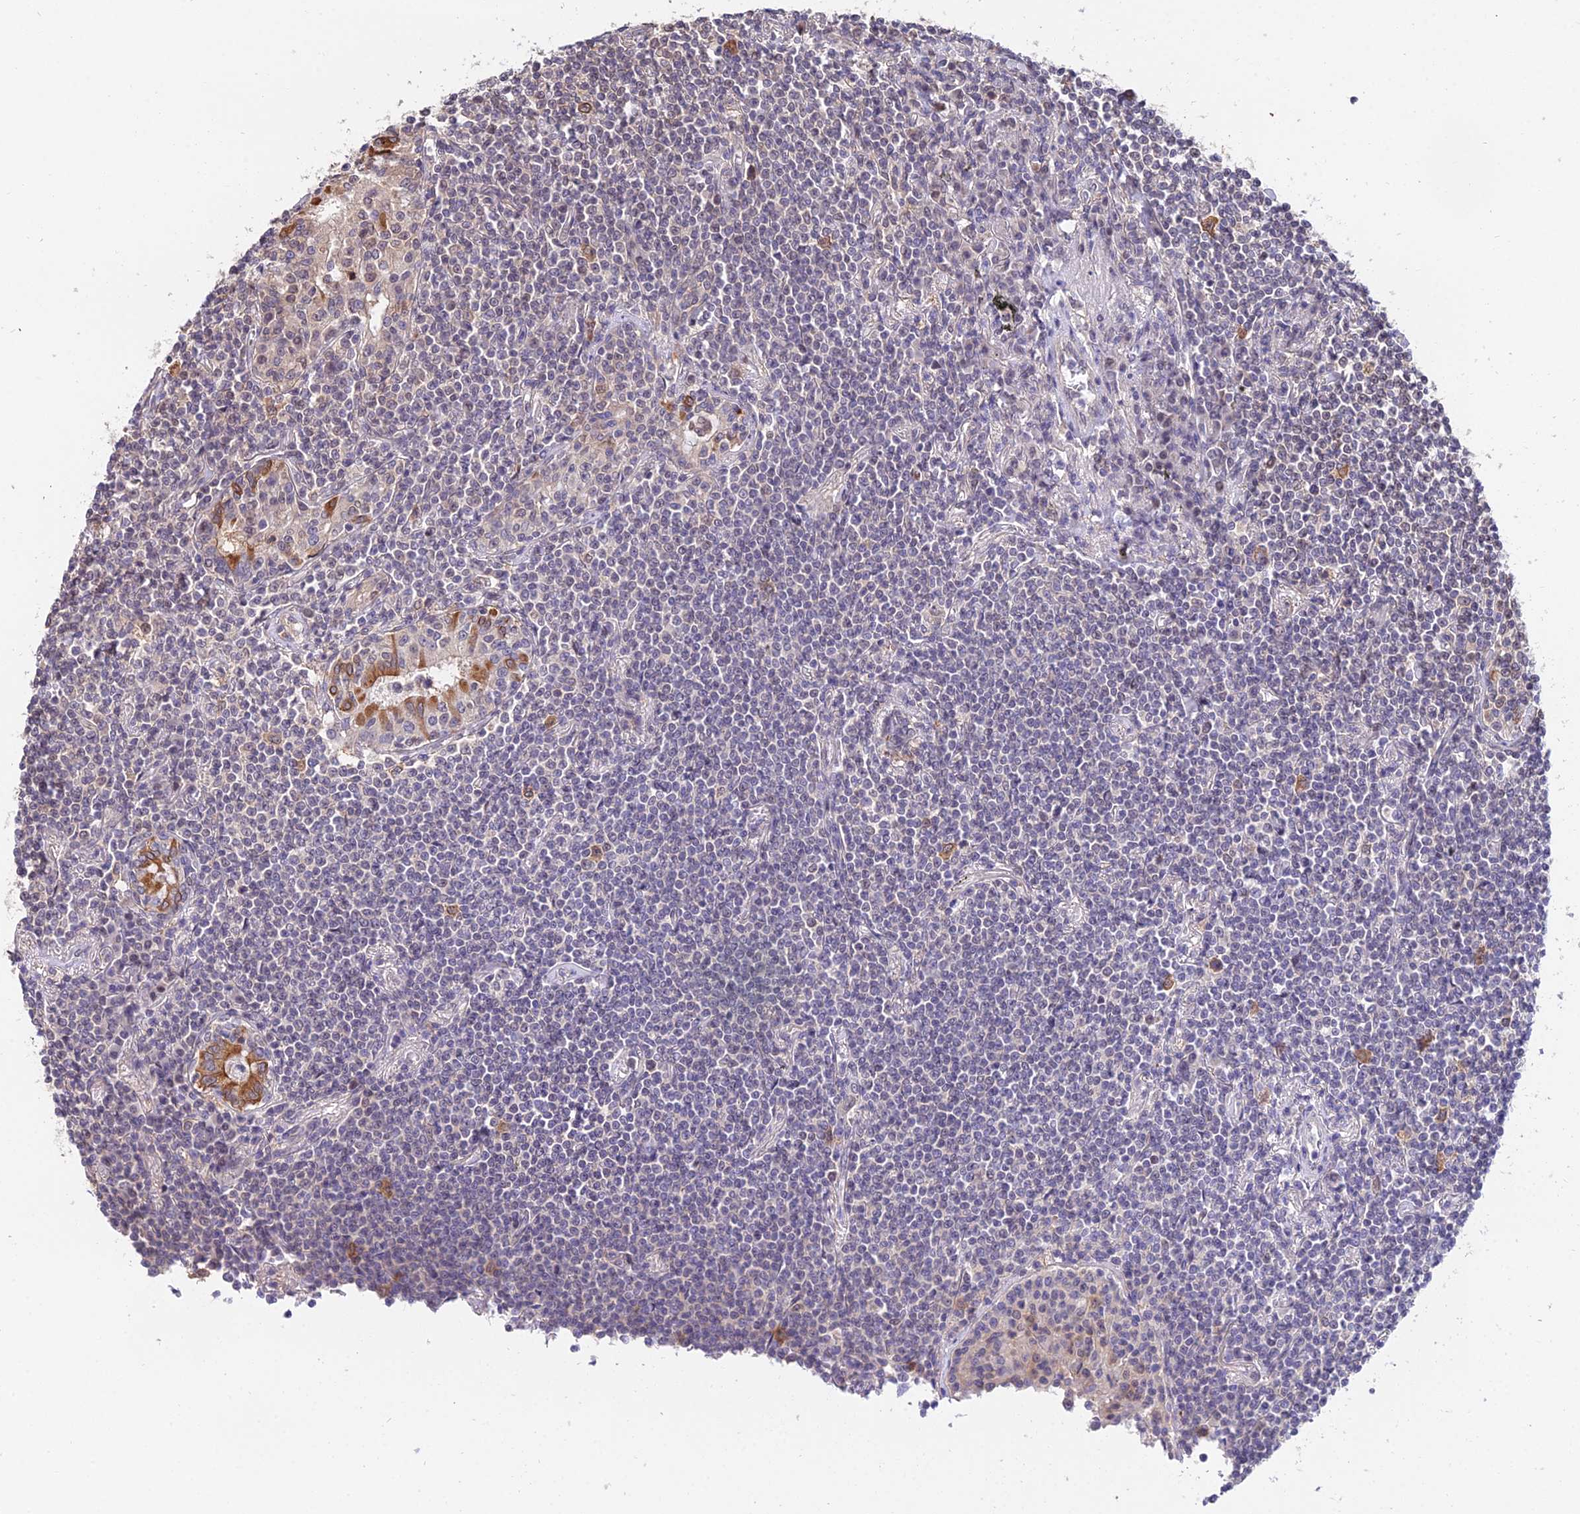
{"staining": {"intensity": "negative", "quantity": "none", "location": "none"}, "tissue": "lymphoma", "cell_type": "Tumor cells", "image_type": "cancer", "snomed": [{"axis": "morphology", "description": "Malignant lymphoma, non-Hodgkin's type, Low grade"}, {"axis": "topography", "description": "Lung"}], "caption": "Tumor cells show no significant expression in malignant lymphoma, non-Hodgkin's type (low-grade).", "gene": "INPP4A", "patient": {"sex": "female", "age": 71}}